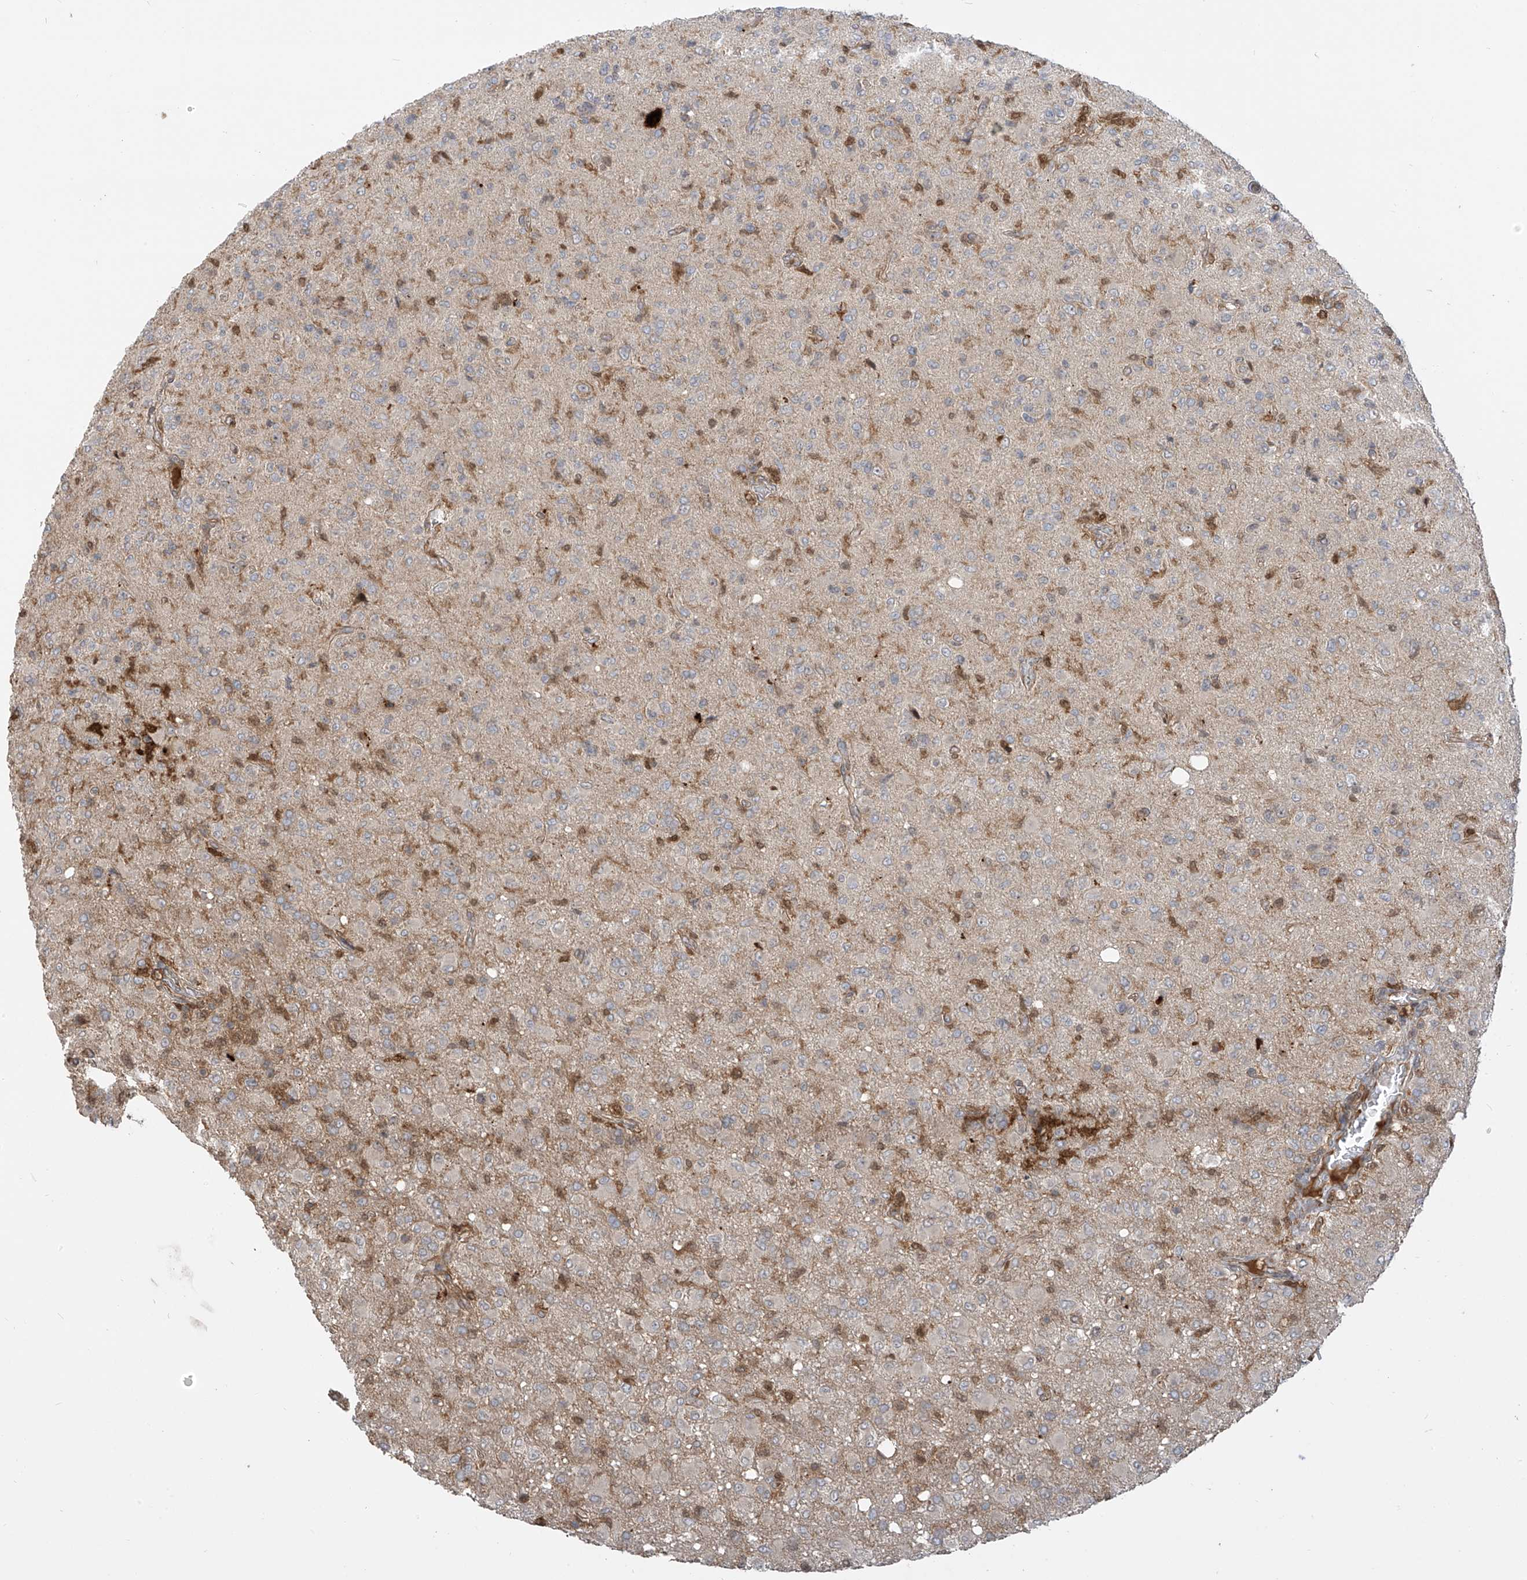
{"staining": {"intensity": "negative", "quantity": "none", "location": "none"}, "tissue": "glioma", "cell_type": "Tumor cells", "image_type": "cancer", "snomed": [{"axis": "morphology", "description": "Glioma, malignant, High grade"}, {"axis": "topography", "description": "Brain"}], "caption": "Protein analysis of glioma demonstrates no significant expression in tumor cells.", "gene": "ATAD2B", "patient": {"sex": "female", "age": 57}}